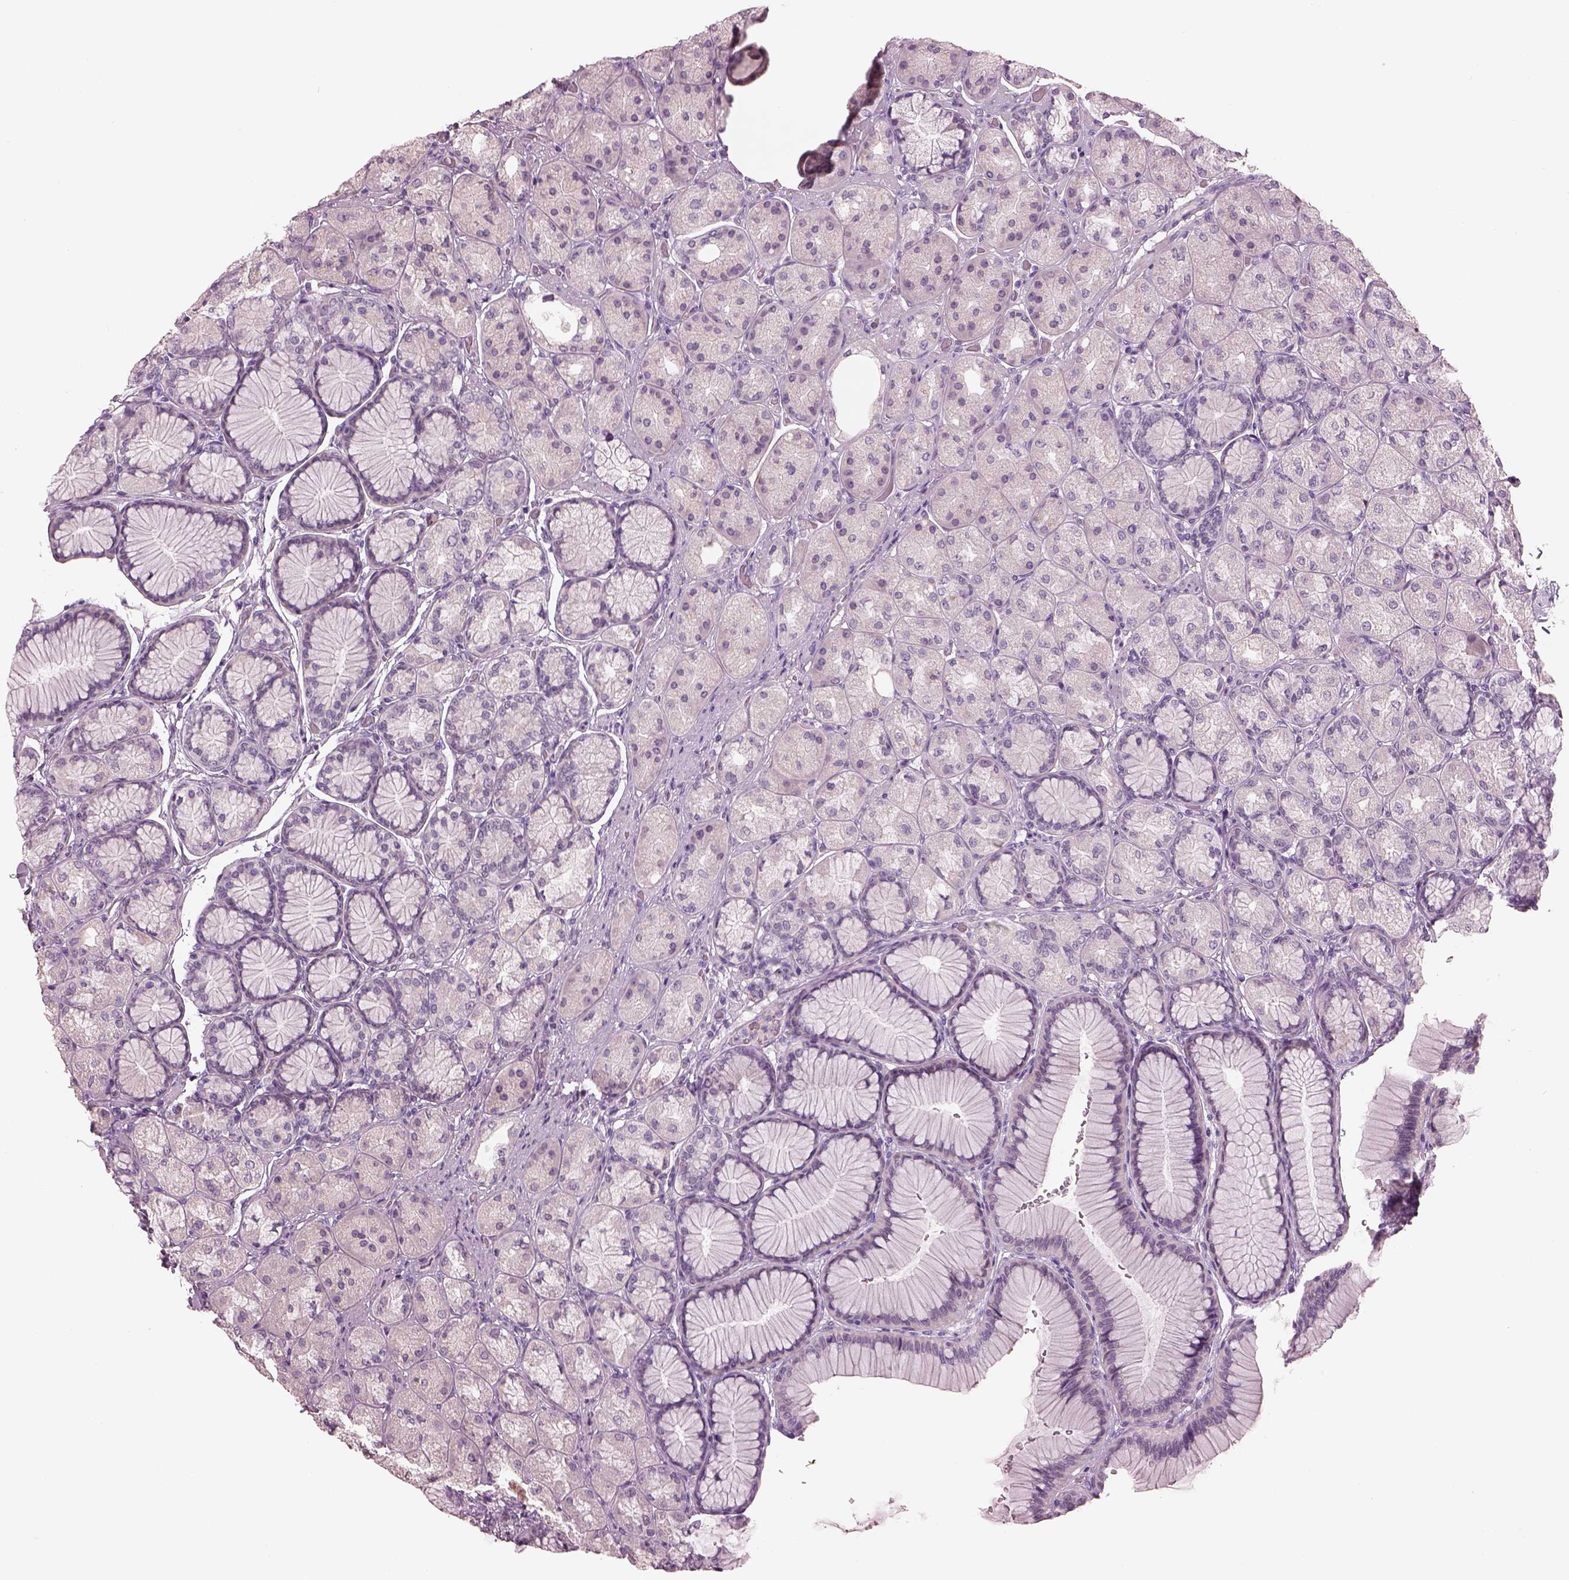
{"staining": {"intensity": "negative", "quantity": "none", "location": "none"}, "tissue": "stomach", "cell_type": "Glandular cells", "image_type": "normal", "snomed": [{"axis": "morphology", "description": "Normal tissue, NOS"}, {"axis": "morphology", "description": "Adenocarcinoma, NOS"}, {"axis": "morphology", "description": "Adenocarcinoma, High grade"}, {"axis": "topography", "description": "Stomach, upper"}, {"axis": "topography", "description": "Stomach"}], "caption": "DAB (3,3'-diaminobenzidine) immunohistochemical staining of normal human stomach shows no significant staining in glandular cells. (Immunohistochemistry (ihc), brightfield microscopy, high magnification).", "gene": "PACRG", "patient": {"sex": "female", "age": 65}}